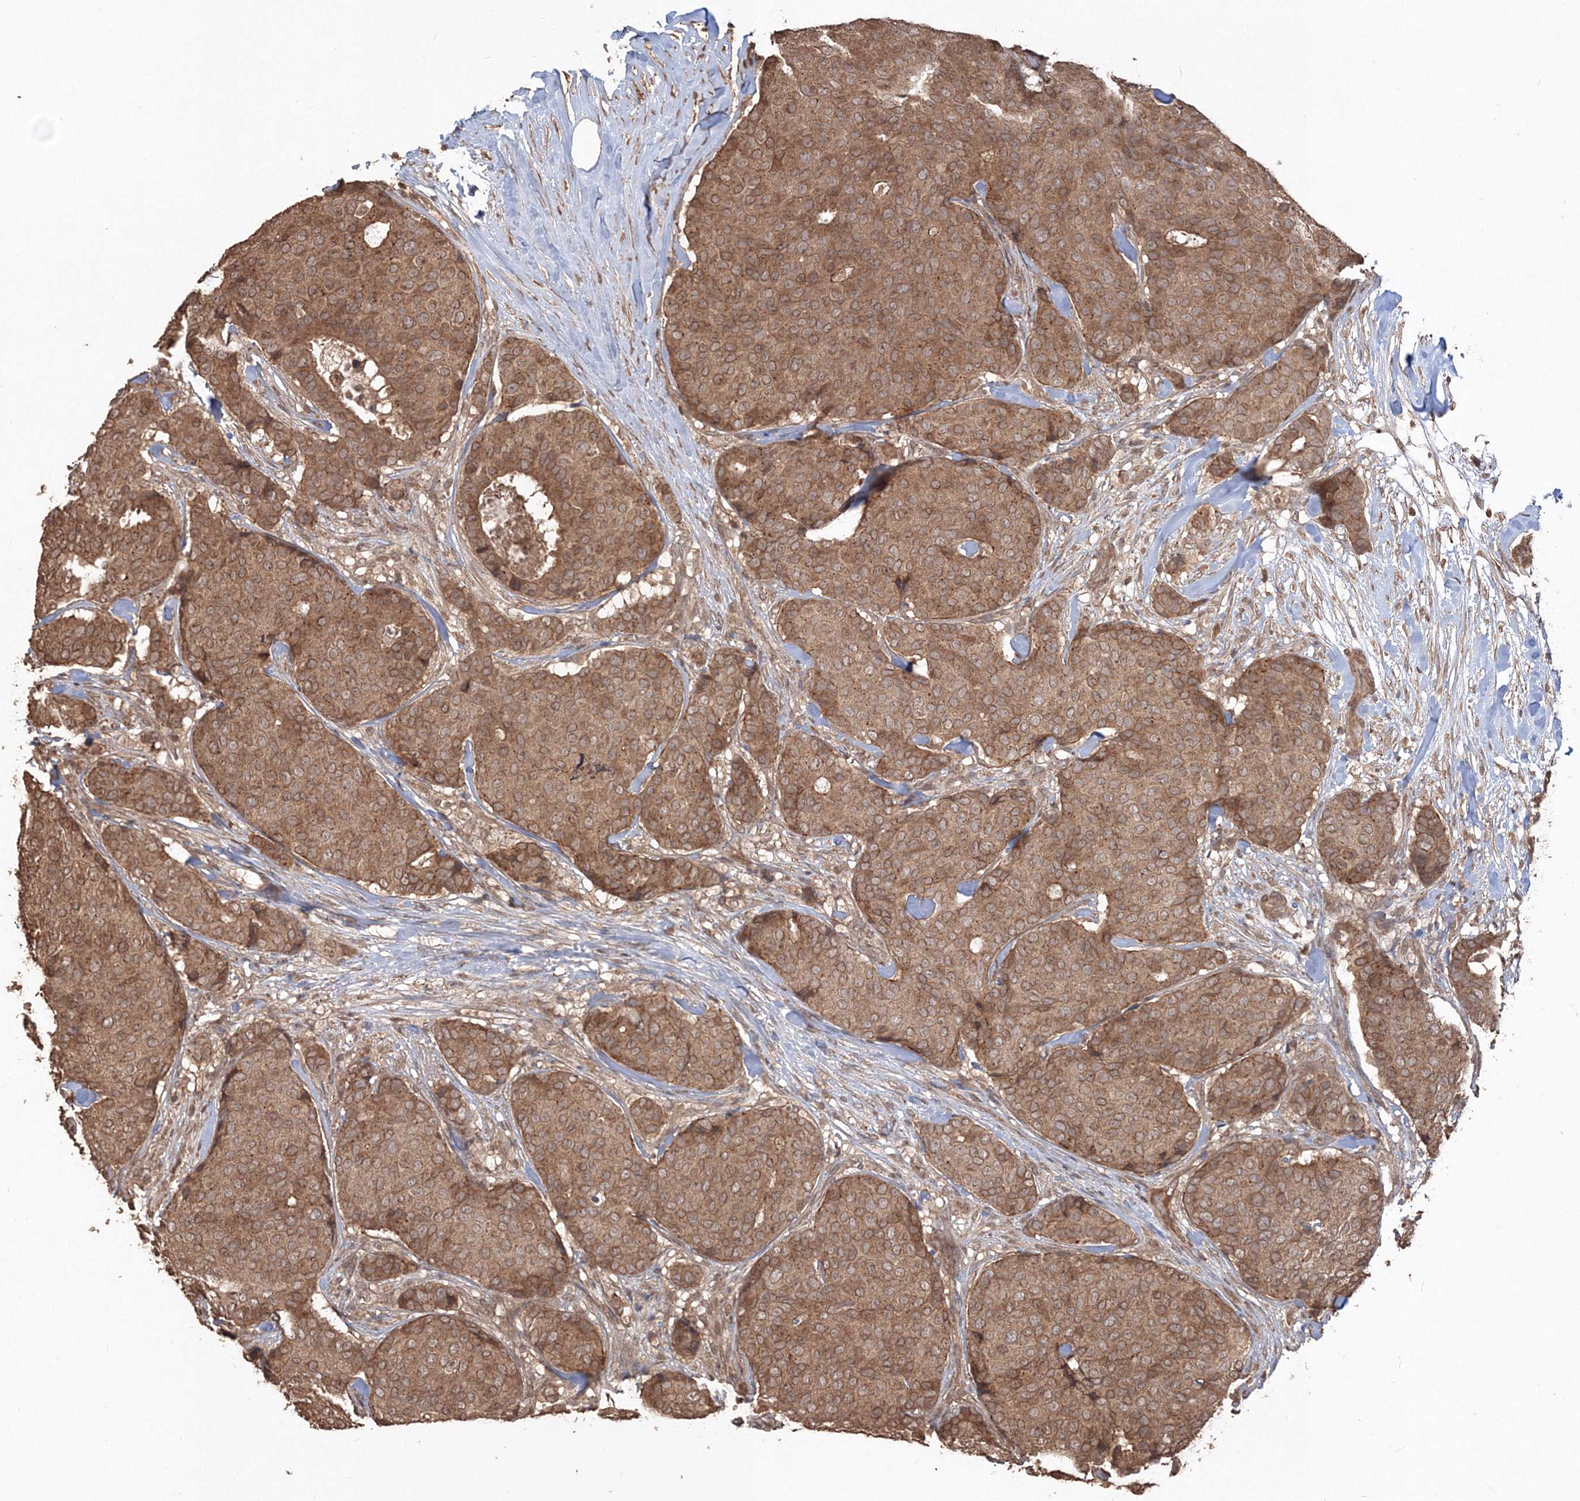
{"staining": {"intensity": "moderate", "quantity": ">75%", "location": "cytoplasmic/membranous"}, "tissue": "breast cancer", "cell_type": "Tumor cells", "image_type": "cancer", "snomed": [{"axis": "morphology", "description": "Duct carcinoma"}, {"axis": "topography", "description": "Breast"}], "caption": "An immunohistochemistry image of neoplastic tissue is shown. Protein staining in brown shows moderate cytoplasmic/membranous positivity in breast cancer within tumor cells.", "gene": "CCDC122", "patient": {"sex": "female", "age": 75}}